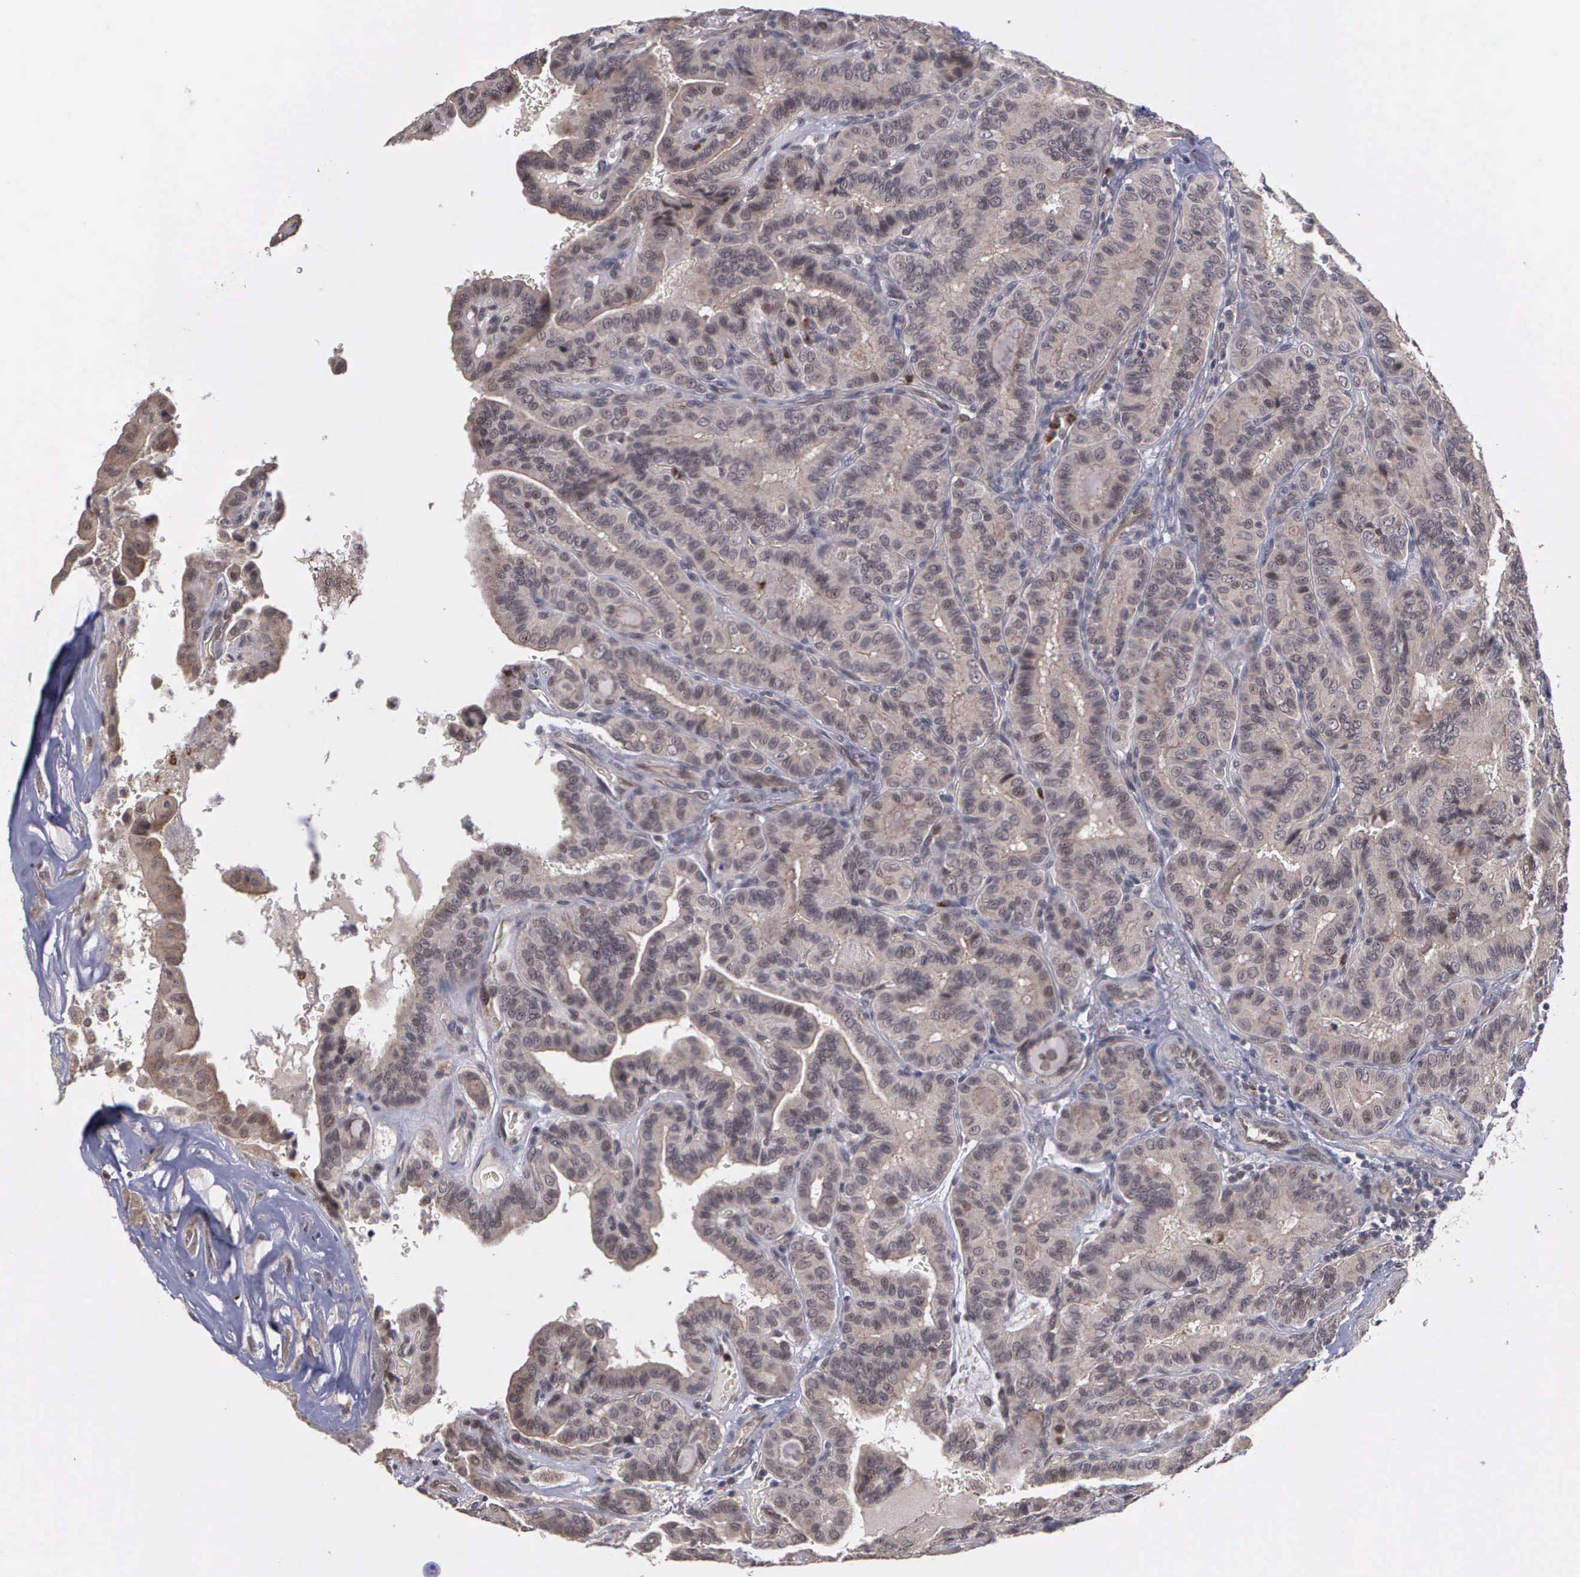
{"staining": {"intensity": "moderate", "quantity": "25%-75%", "location": "cytoplasmic/membranous"}, "tissue": "thyroid cancer", "cell_type": "Tumor cells", "image_type": "cancer", "snomed": [{"axis": "morphology", "description": "Papillary adenocarcinoma, NOS"}, {"axis": "topography", "description": "Thyroid gland"}], "caption": "The photomicrograph exhibits immunohistochemical staining of papillary adenocarcinoma (thyroid). There is moderate cytoplasmic/membranous expression is seen in approximately 25%-75% of tumor cells.", "gene": "MAP3K9", "patient": {"sex": "male", "age": 87}}